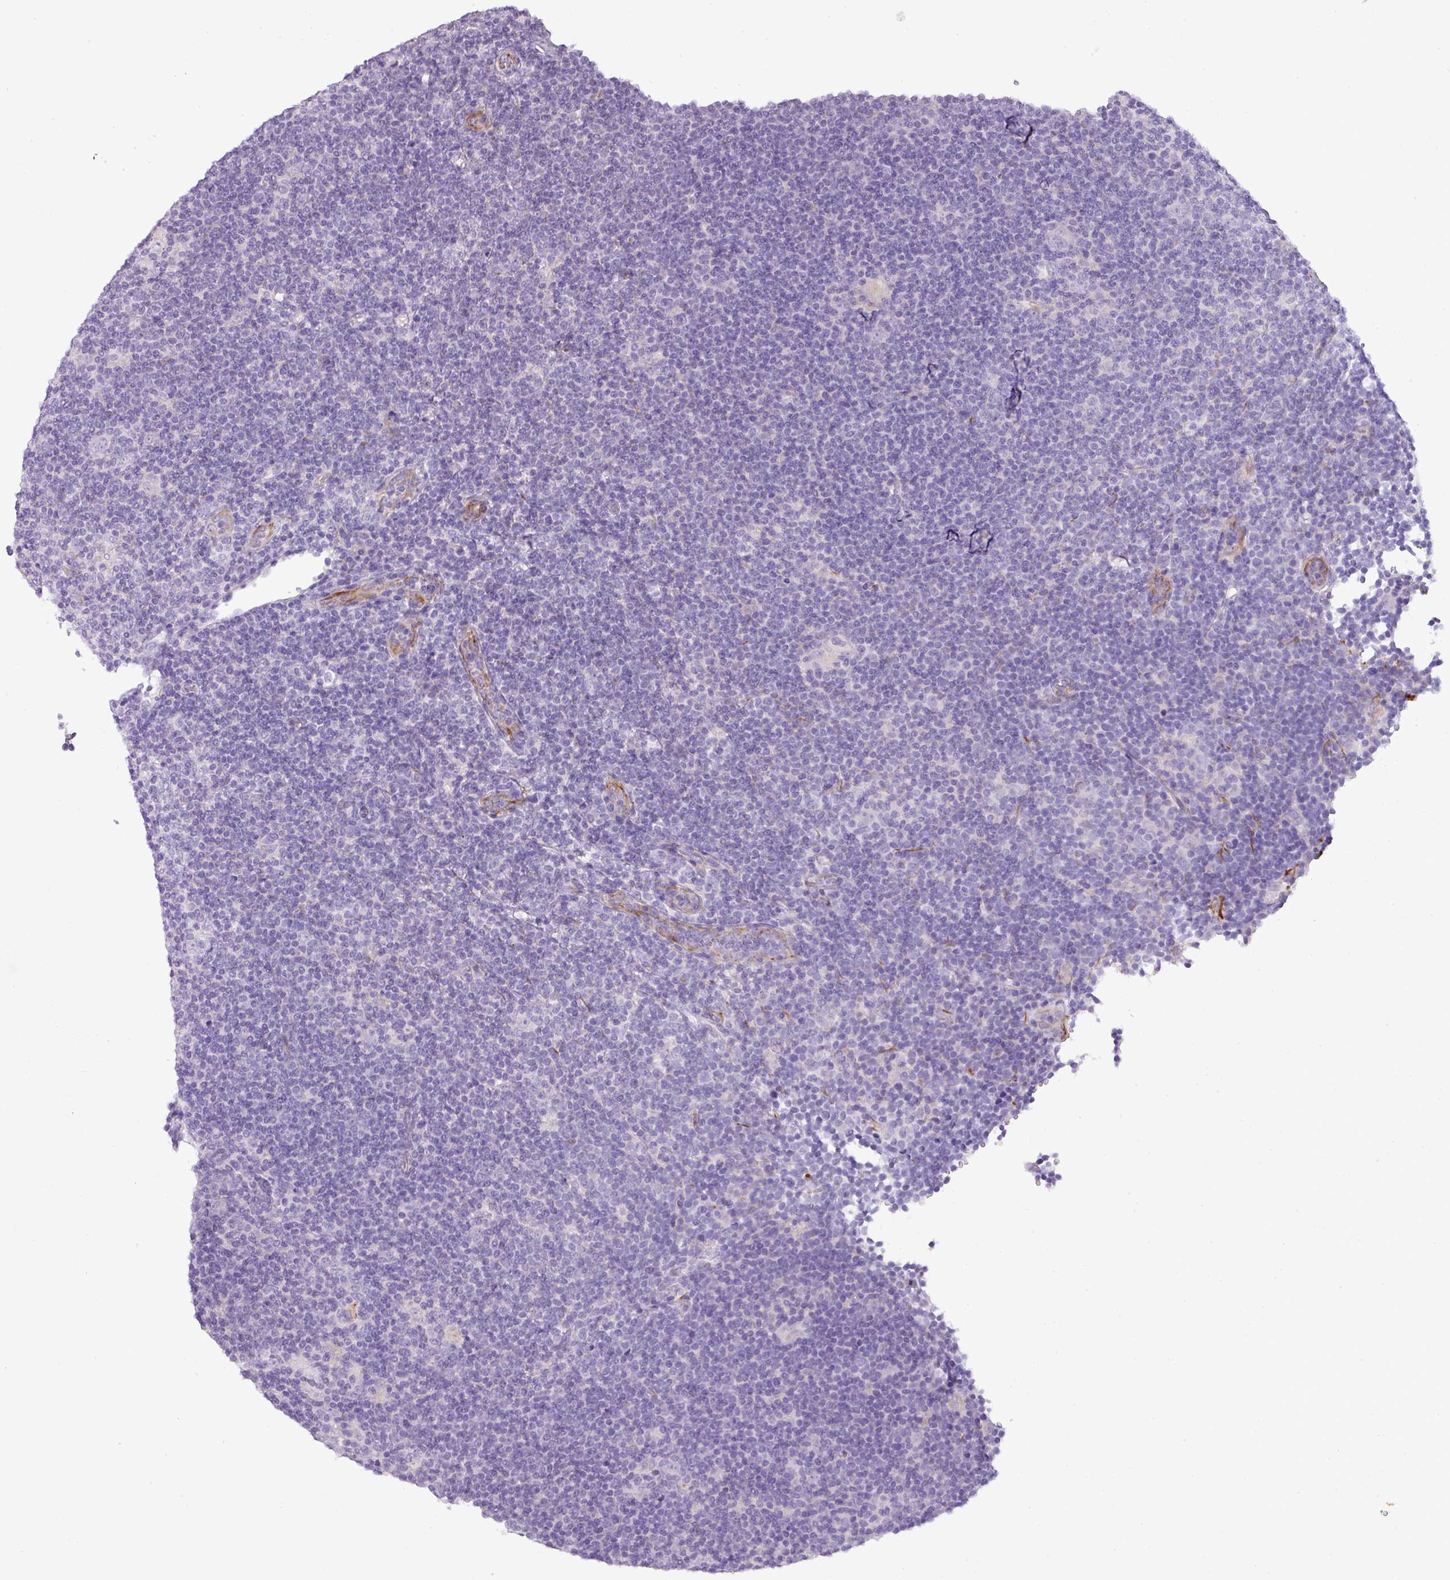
{"staining": {"intensity": "negative", "quantity": "none", "location": "none"}, "tissue": "lymphoma", "cell_type": "Tumor cells", "image_type": "cancer", "snomed": [{"axis": "morphology", "description": "Hodgkin's disease, NOS"}, {"axis": "topography", "description": "Lymph node"}], "caption": "Tumor cells are negative for protein expression in human lymphoma.", "gene": "ENSG00000273748", "patient": {"sex": "female", "age": 57}}